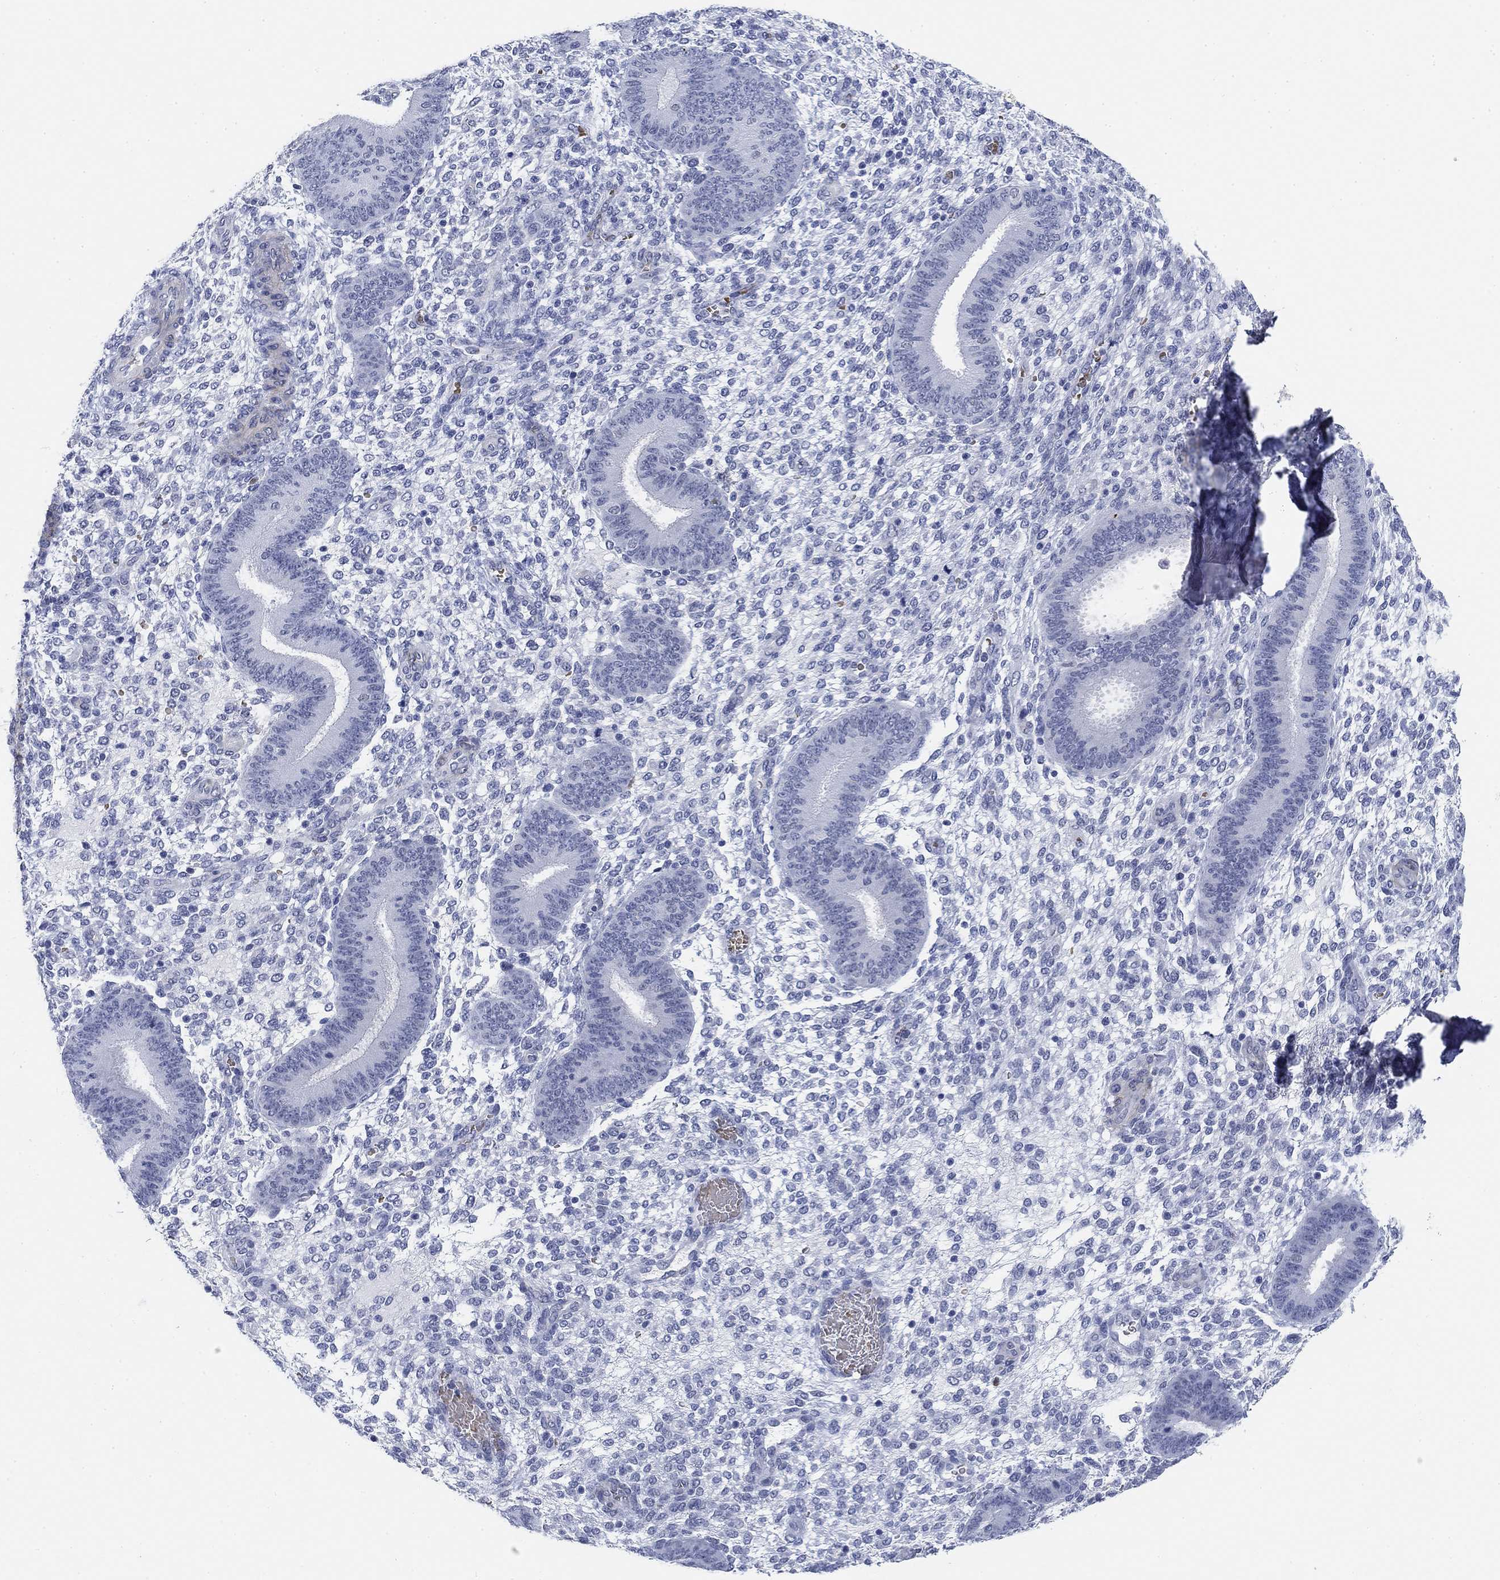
{"staining": {"intensity": "negative", "quantity": "none", "location": "none"}, "tissue": "endometrium", "cell_type": "Cells in endometrial stroma", "image_type": "normal", "snomed": [{"axis": "morphology", "description": "Normal tissue, NOS"}, {"axis": "topography", "description": "Endometrium"}], "caption": "Immunohistochemical staining of benign endometrium exhibits no significant expression in cells in endometrial stroma. The staining was performed using DAB (3,3'-diaminobenzidine) to visualize the protein expression in brown, while the nuclei were stained in blue with hematoxylin (Magnification: 20x).", "gene": "PAX6", "patient": {"sex": "female", "age": 39}}